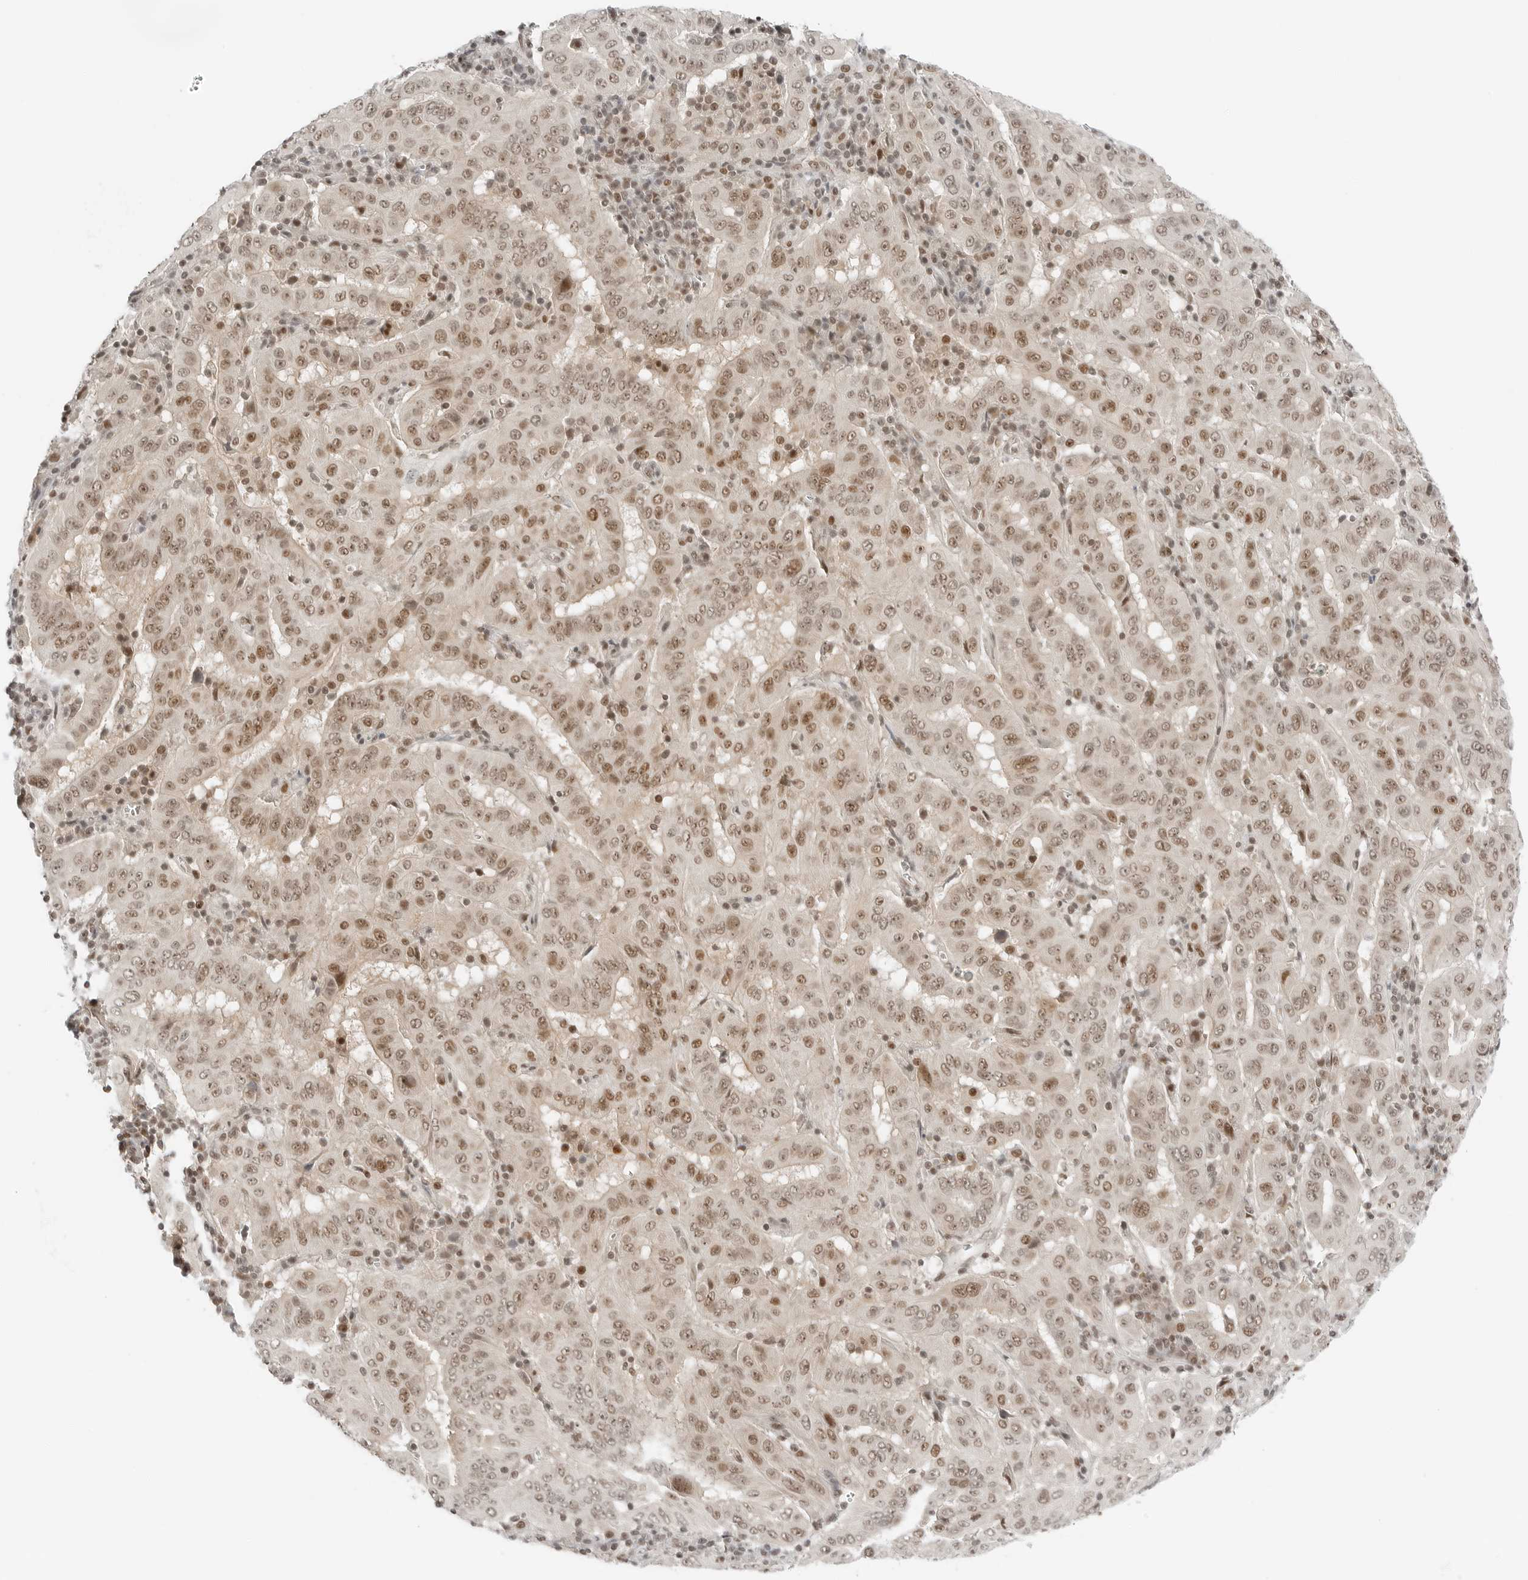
{"staining": {"intensity": "moderate", "quantity": ">75%", "location": "nuclear"}, "tissue": "pancreatic cancer", "cell_type": "Tumor cells", "image_type": "cancer", "snomed": [{"axis": "morphology", "description": "Adenocarcinoma, NOS"}, {"axis": "topography", "description": "Pancreas"}], "caption": "Moderate nuclear staining for a protein is appreciated in about >75% of tumor cells of adenocarcinoma (pancreatic) using immunohistochemistry.", "gene": "CRTC2", "patient": {"sex": "male", "age": 63}}